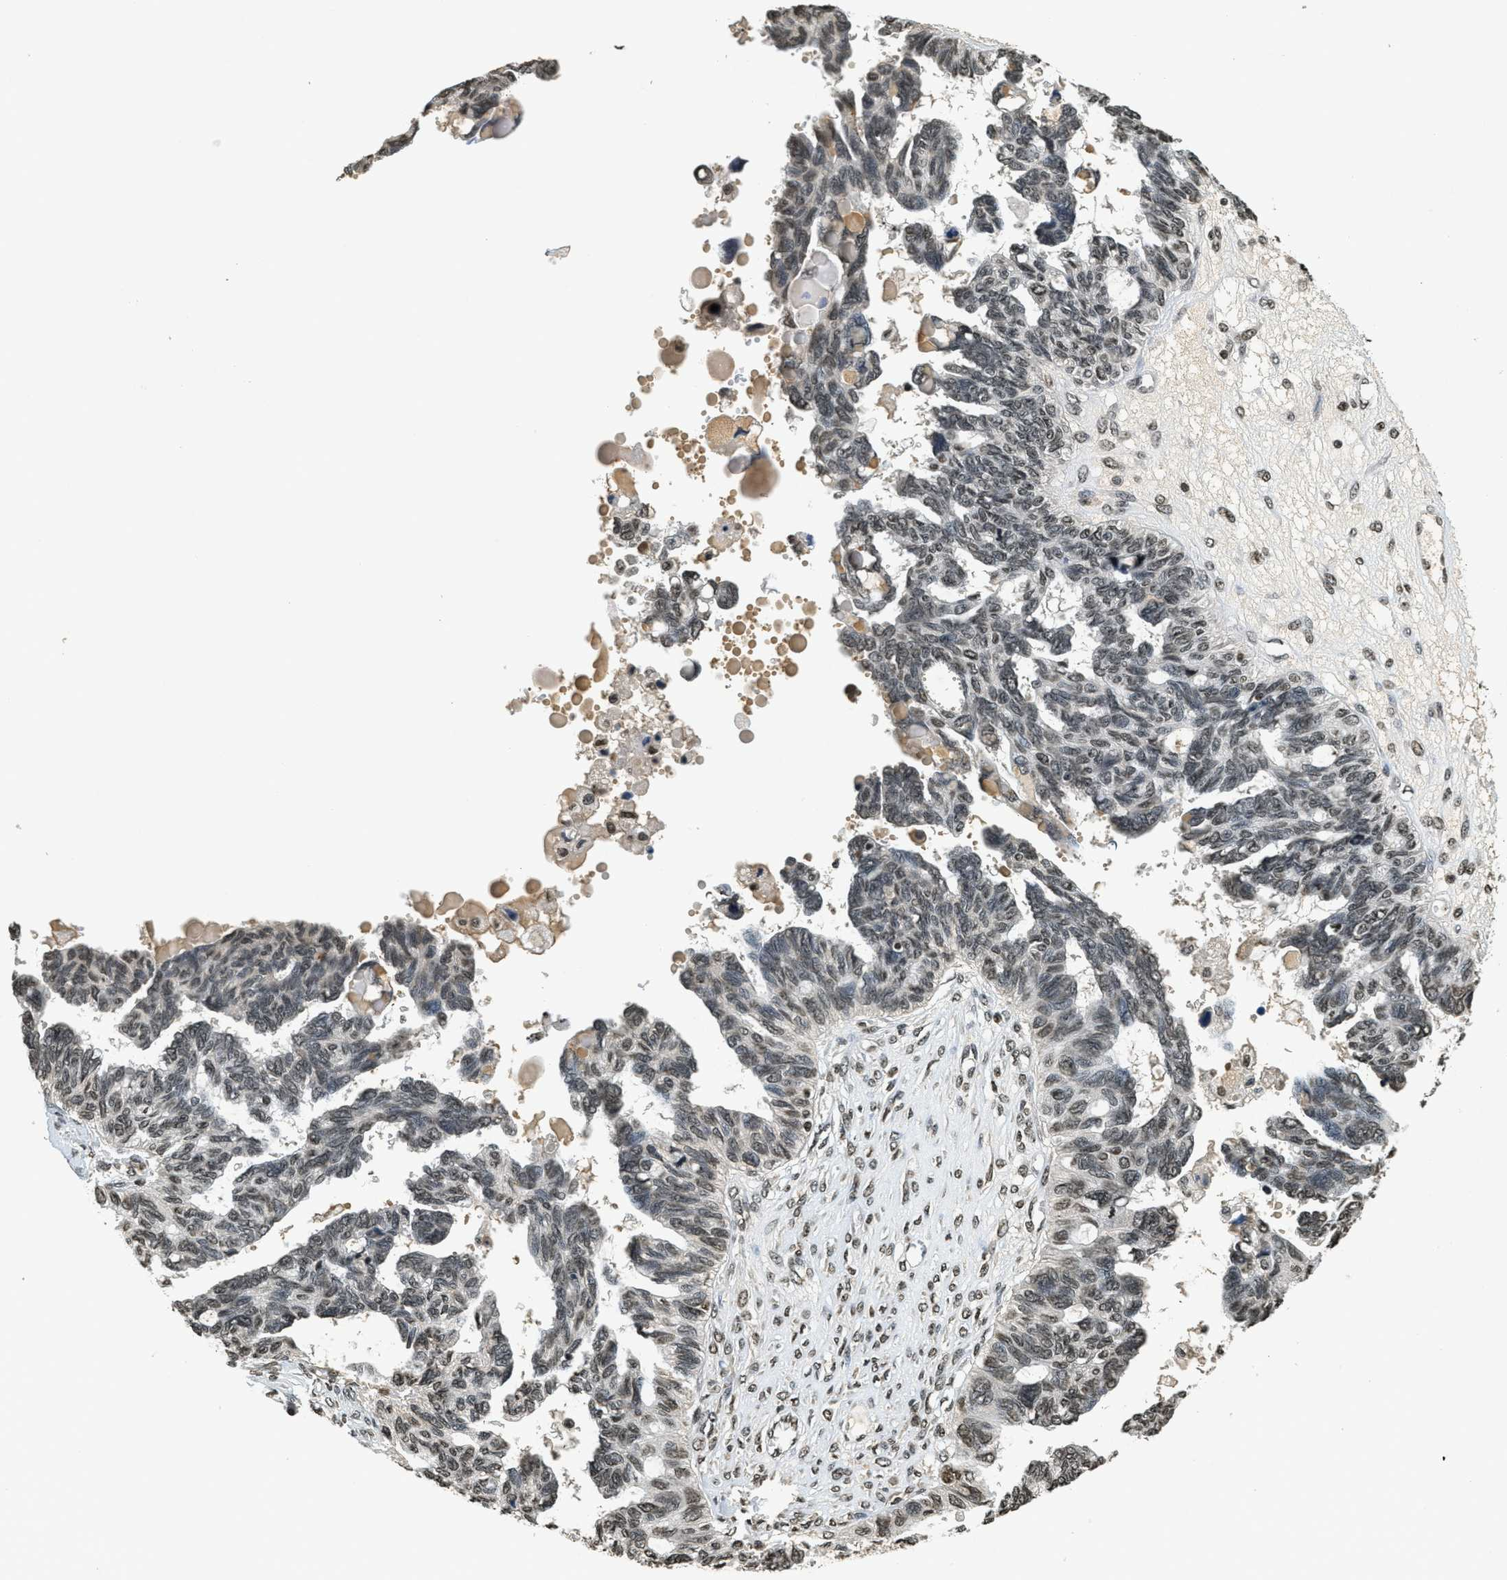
{"staining": {"intensity": "moderate", "quantity": ">75%", "location": "nuclear"}, "tissue": "ovarian cancer", "cell_type": "Tumor cells", "image_type": "cancer", "snomed": [{"axis": "morphology", "description": "Cystadenocarcinoma, serous, NOS"}, {"axis": "topography", "description": "Ovary"}], "caption": "Immunohistochemistry (IHC) micrograph of neoplastic tissue: ovarian cancer (serous cystadenocarcinoma) stained using immunohistochemistry (IHC) demonstrates medium levels of moderate protein expression localized specifically in the nuclear of tumor cells, appearing as a nuclear brown color.", "gene": "LDB2", "patient": {"sex": "female", "age": 79}}